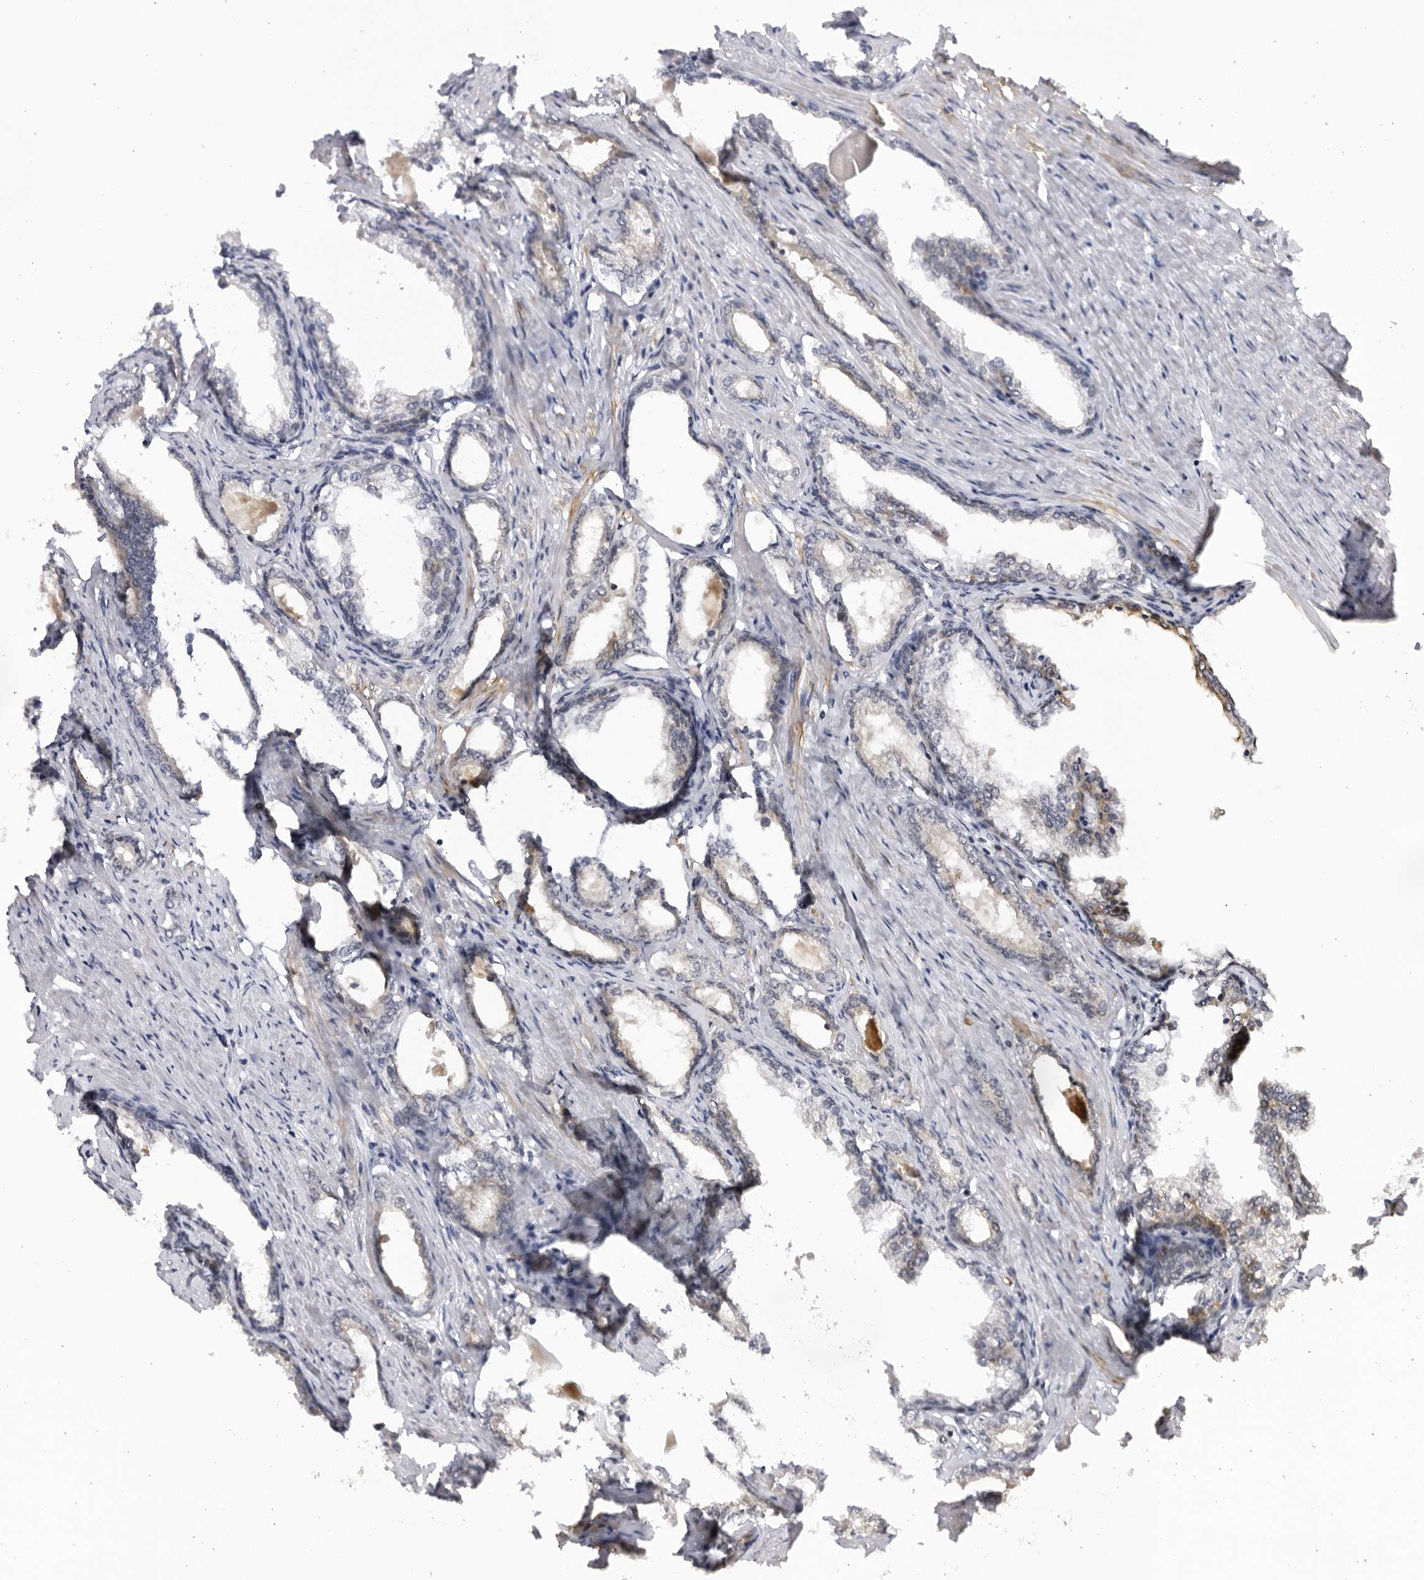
{"staining": {"intensity": "negative", "quantity": "none", "location": "none"}, "tissue": "prostate cancer", "cell_type": "Tumor cells", "image_type": "cancer", "snomed": [{"axis": "morphology", "description": "Adenocarcinoma, High grade"}, {"axis": "topography", "description": "Prostate"}], "caption": "A high-resolution image shows IHC staining of prostate high-grade adenocarcinoma, which displays no significant staining in tumor cells. (IHC, brightfield microscopy, high magnification).", "gene": "CNBD1", "patient": {"sex": "male", "age": 58}}